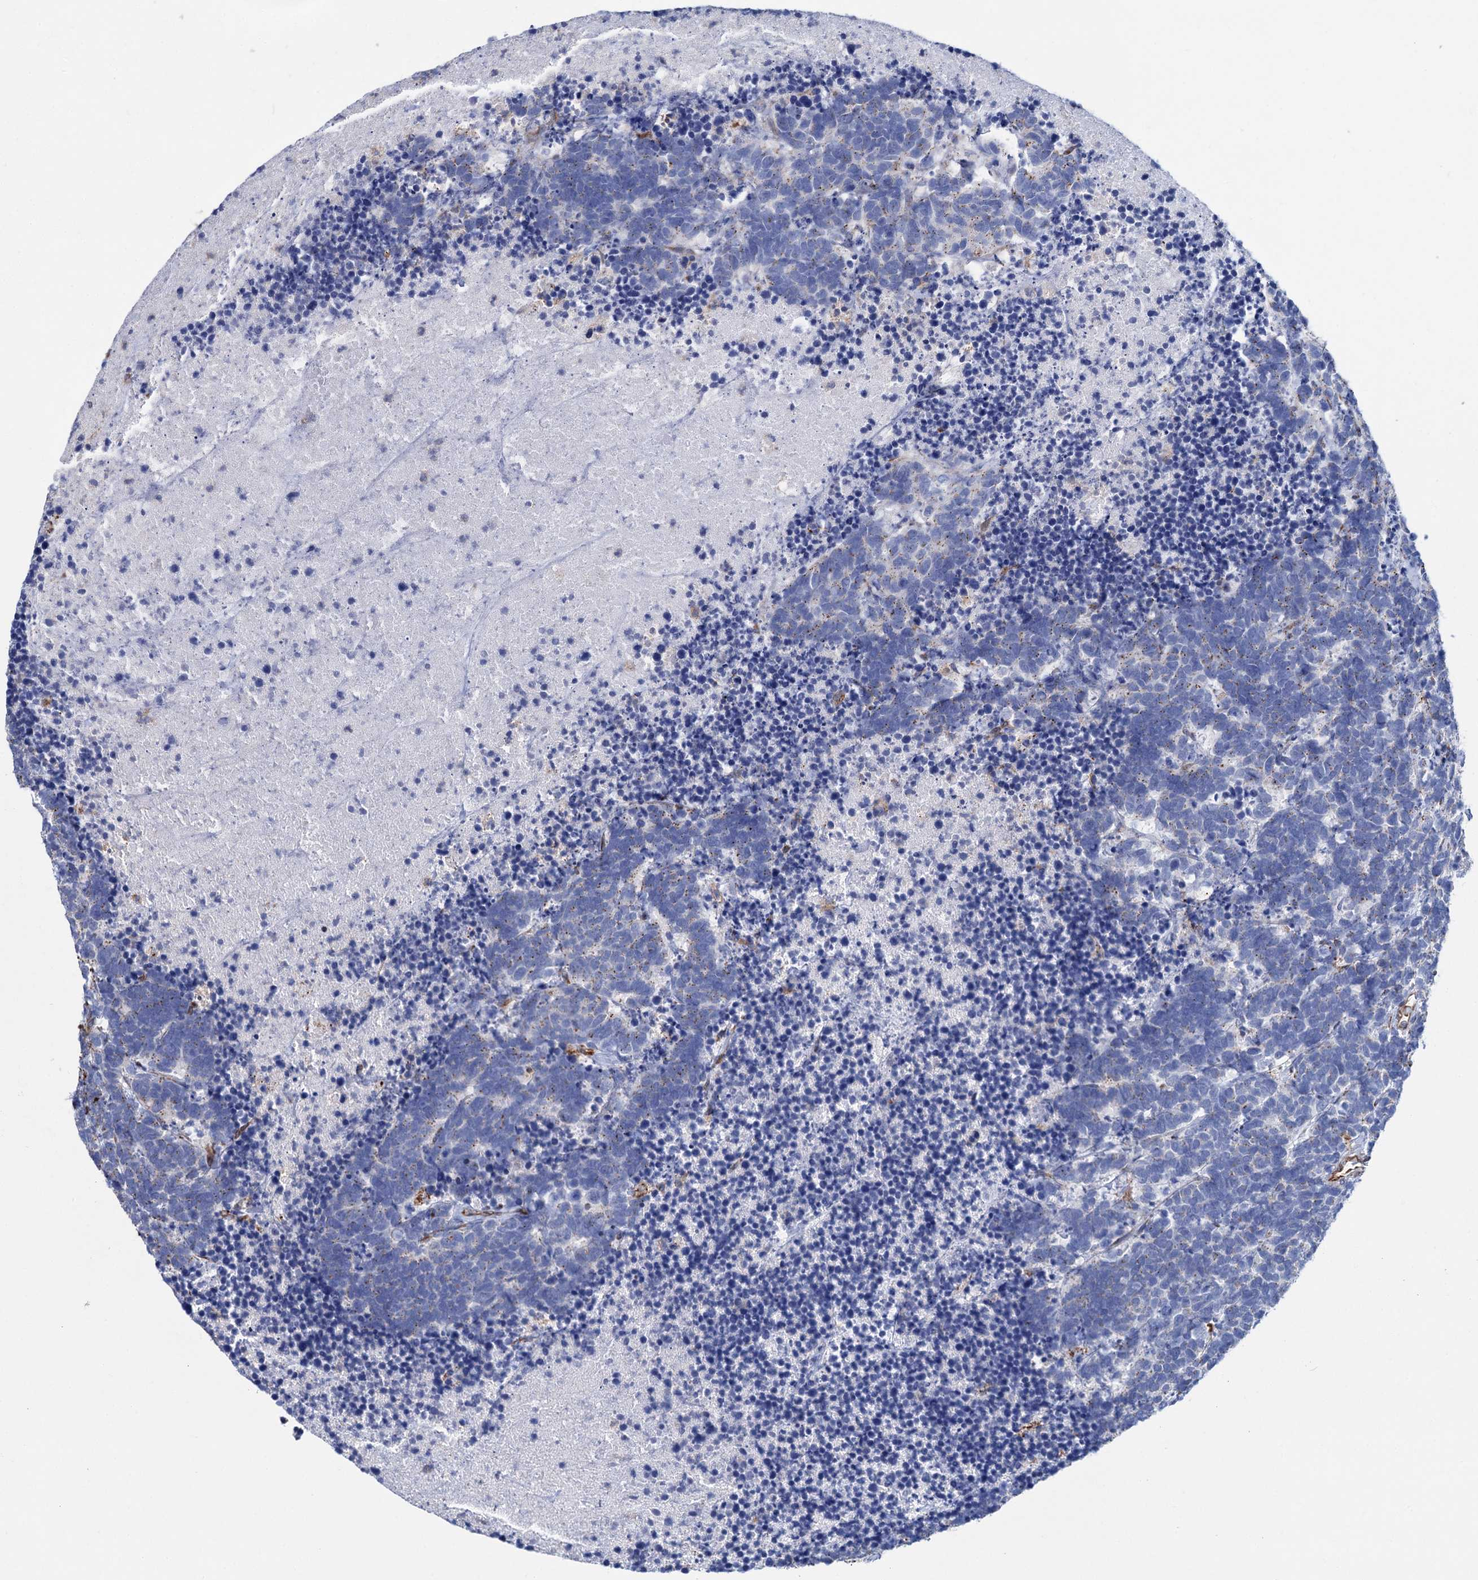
{"staining": {"intensity": "negative", "quantity": "none", "location": "none"}, "tissue": "carcinoid", "cell_type": "Tumor cells", "image_type": "cancer", "snomed": [{"axis": "morphology", "description": "Carcinoma, NOS"}, {"axis": "morphology", "description": "Carcinoid, malignant, NOS"}, {"axis": "topography", "description": "Urinary bladder"}], "caption": "There is no significant positivity in tumor cells of carcinoid (malignant).", "gene": "SCPEP1", "patient": {"sex": "male", "age": 57}}